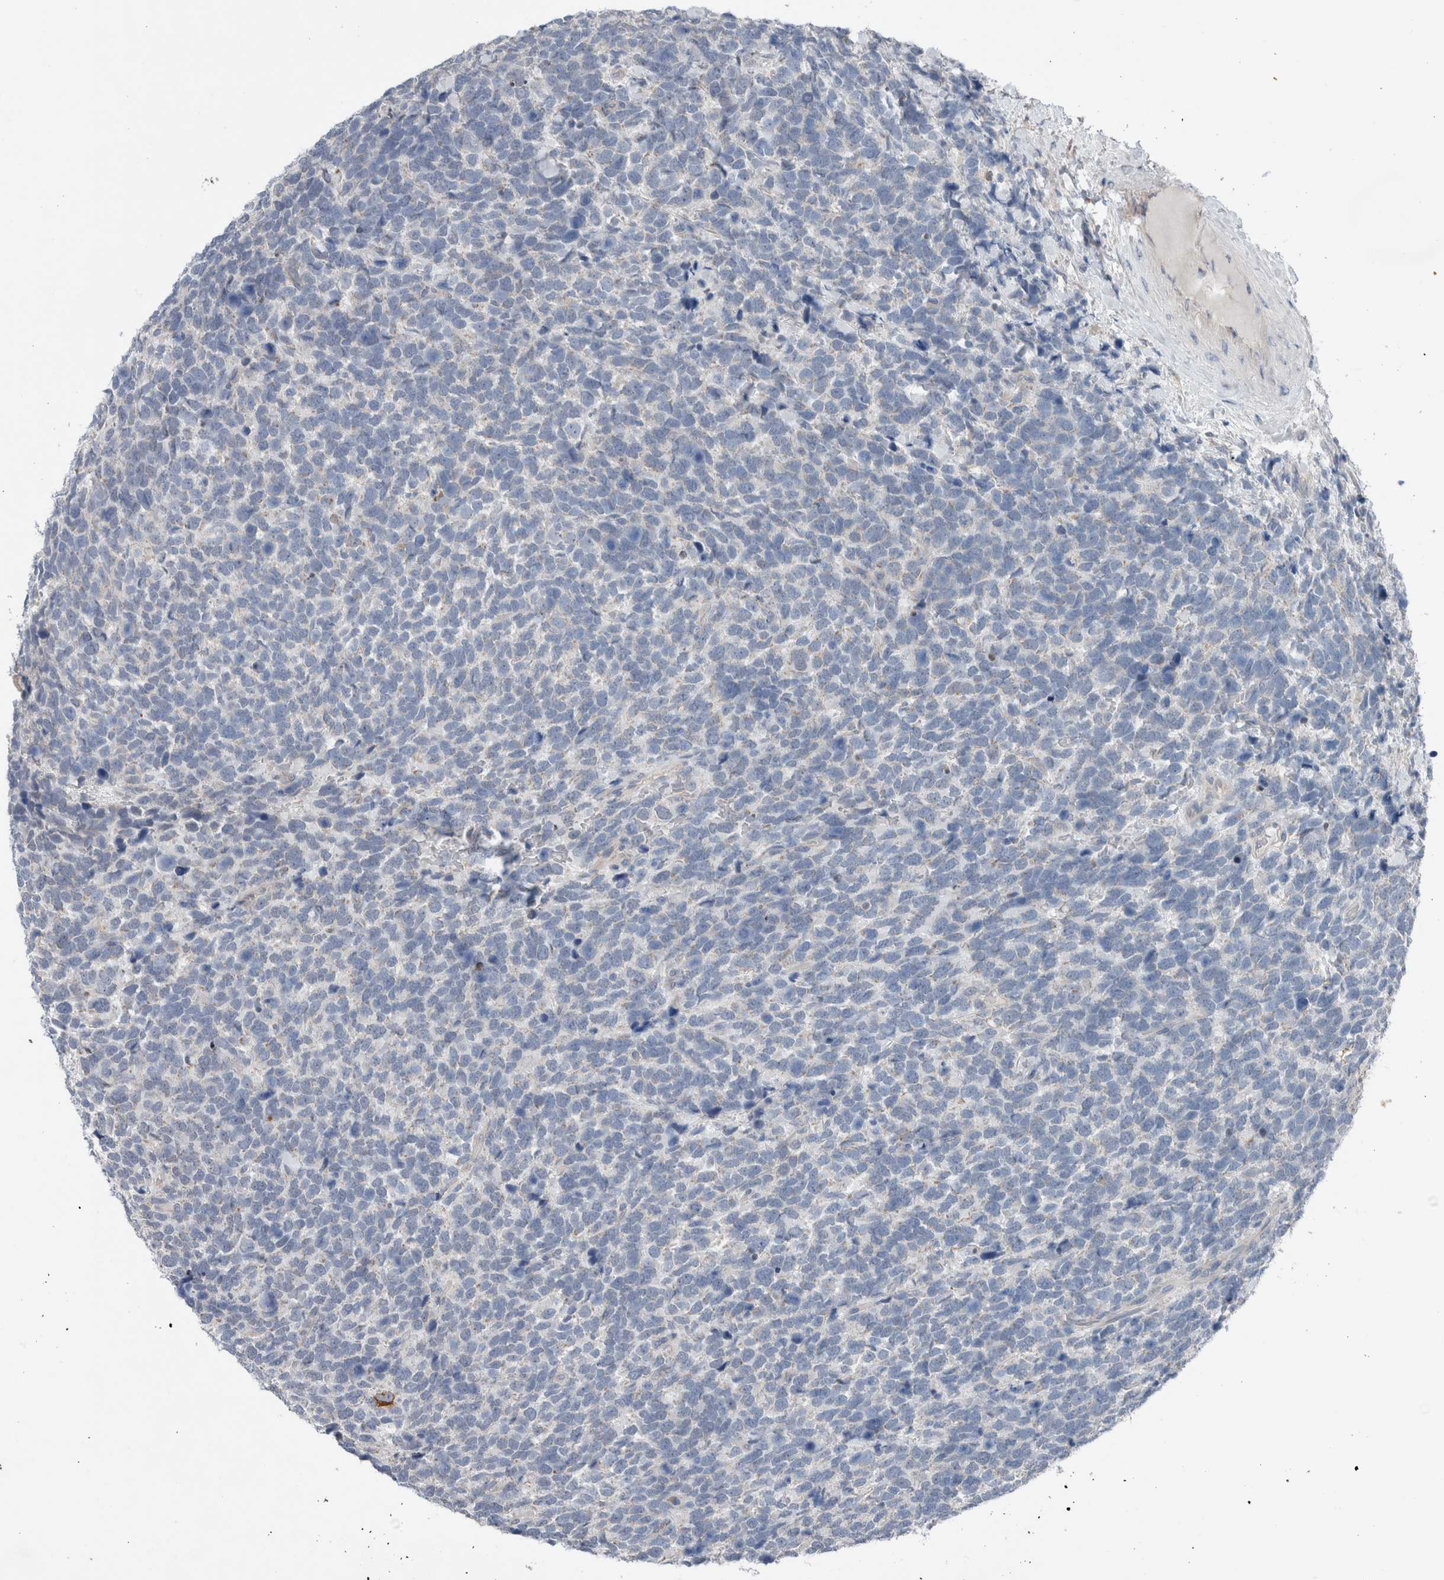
{"staining": {"intensity": "negative", "quantity": "none", "location": "none"}, "tissue": "urothelial cancer", "cell_type": "Tumor cells", "image_type": "cancer", "snomed": [{"axis": "morphology", "description": "Urothelial carcinoma, High grade"}, {"axis": "topography", "description": "Urinary bladder"}], "caption": "DAB (3,3'-diaminobenzidine) immunohistochemical staining of human urothelial cancer shows no significant positivity in tumor cells.", "gene": "CRNN", "patient": {"sex": "female", "age": 82}}